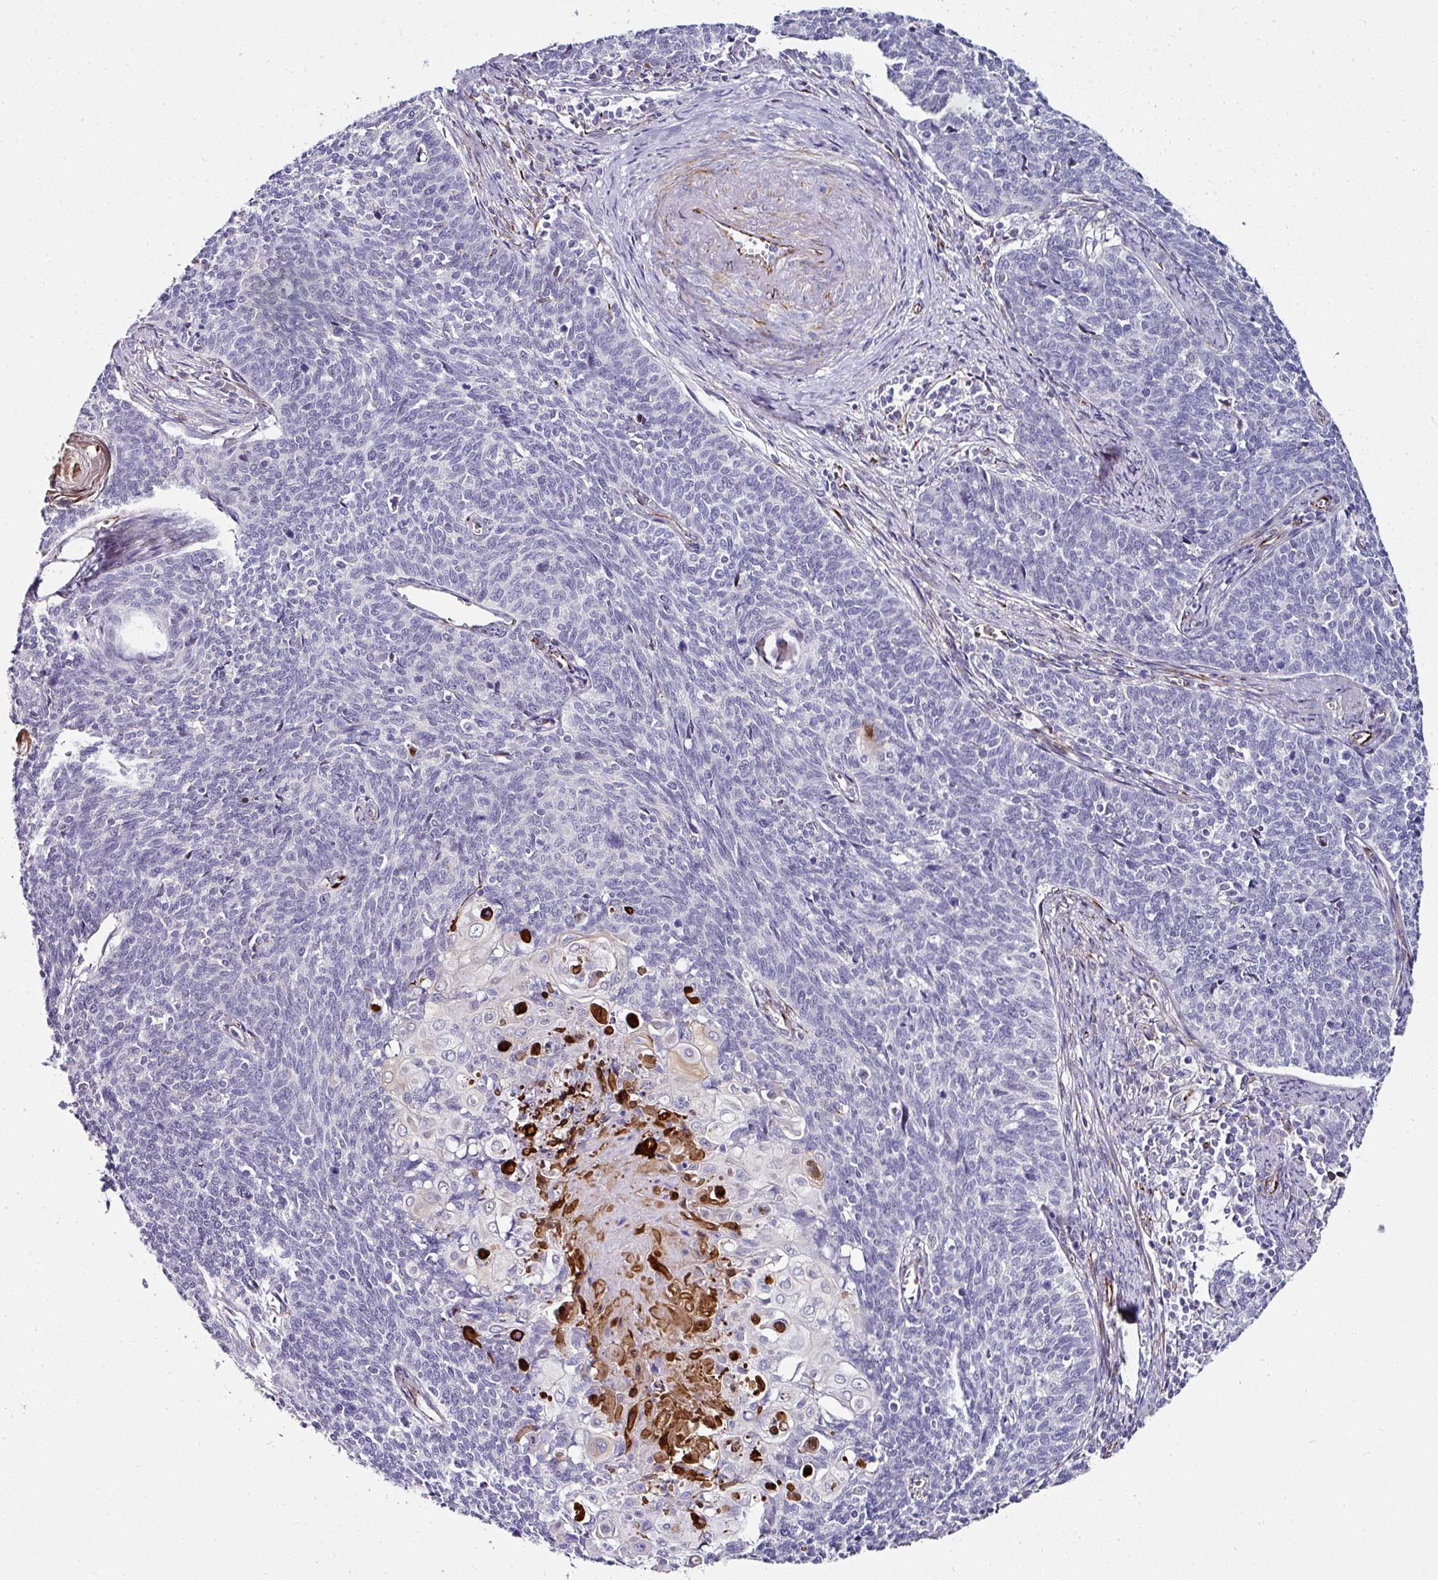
{"staining": {"intensity": "negative", "quantity": "none", "location": "none"}, "tissue": "cervical cancer", "cell_type": "Tumor cells", "image_type": "cancer", "snomed": [{"axis": "morphology", "description": "Squamous cell carcinoma, NOS"}, {"axis": "topography", "description": "Cervix"}], "caption": "Immunohistochemistry of cervical cancer (squamous cell carcinoma) displays no positivity in tumor cells.", "gene": "TMPRSS9", "patient": {"sex": "female", "age": 39}}